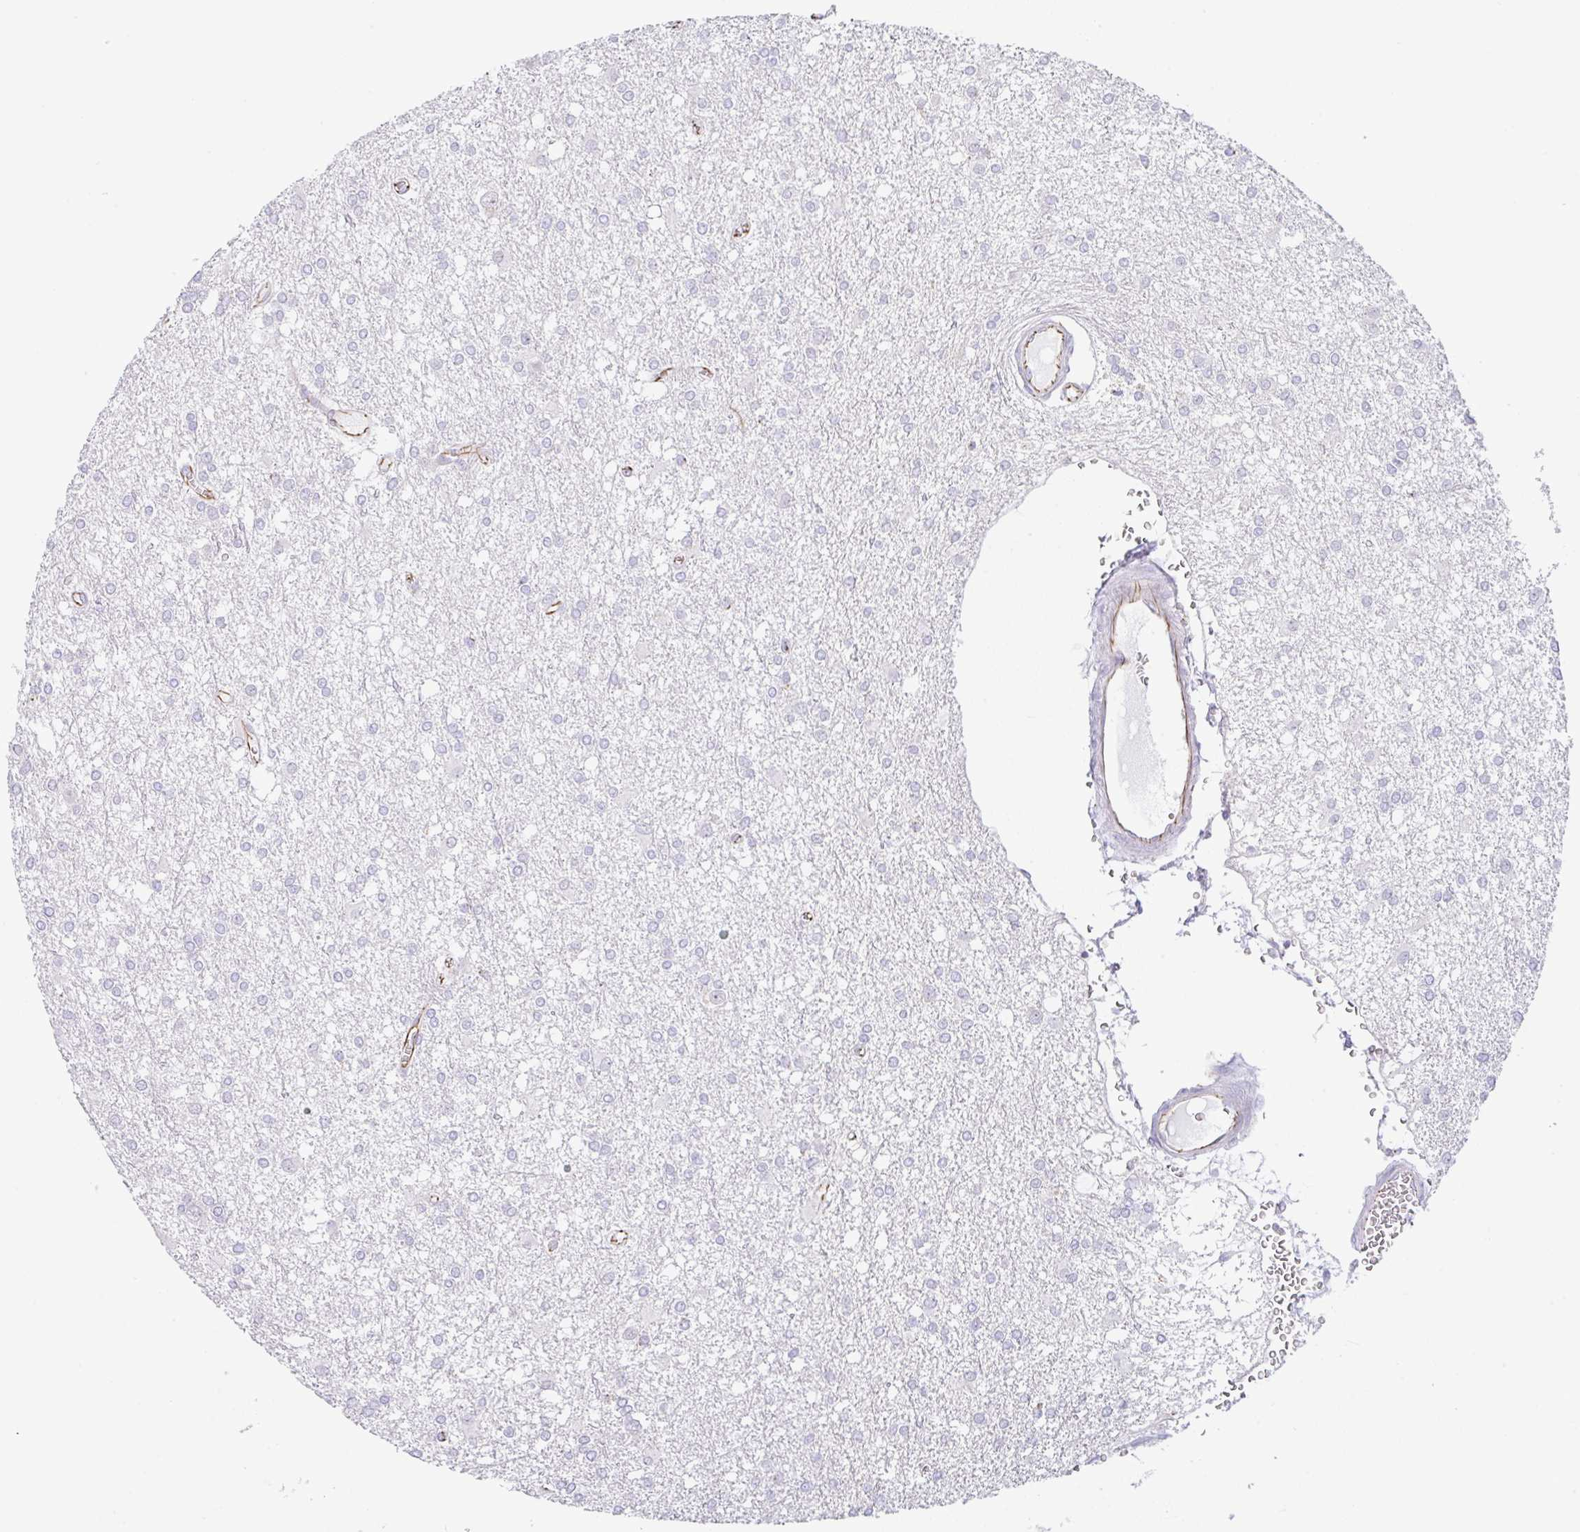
{"staining": {"intensity": "moderate", "quantity": "<25%", "location": "cytoplasmic/membranous"}, "tissue": "glioma", "cell_type": "Tumor cells", "image_type": "cancer", "snomed": [{"axis": "morphology", "description": "Glioma, malignant, High grade"}, {"axis": "topography", "description": "Brain"}], "caption": "A high-resolution image shows IHC staining of glioma, which reveals moderate cytoplasmic/membranous expression in about <25% of tumor cells.", "gene": "CGNL1", "patient": {"sex": "male", "age": 48}}